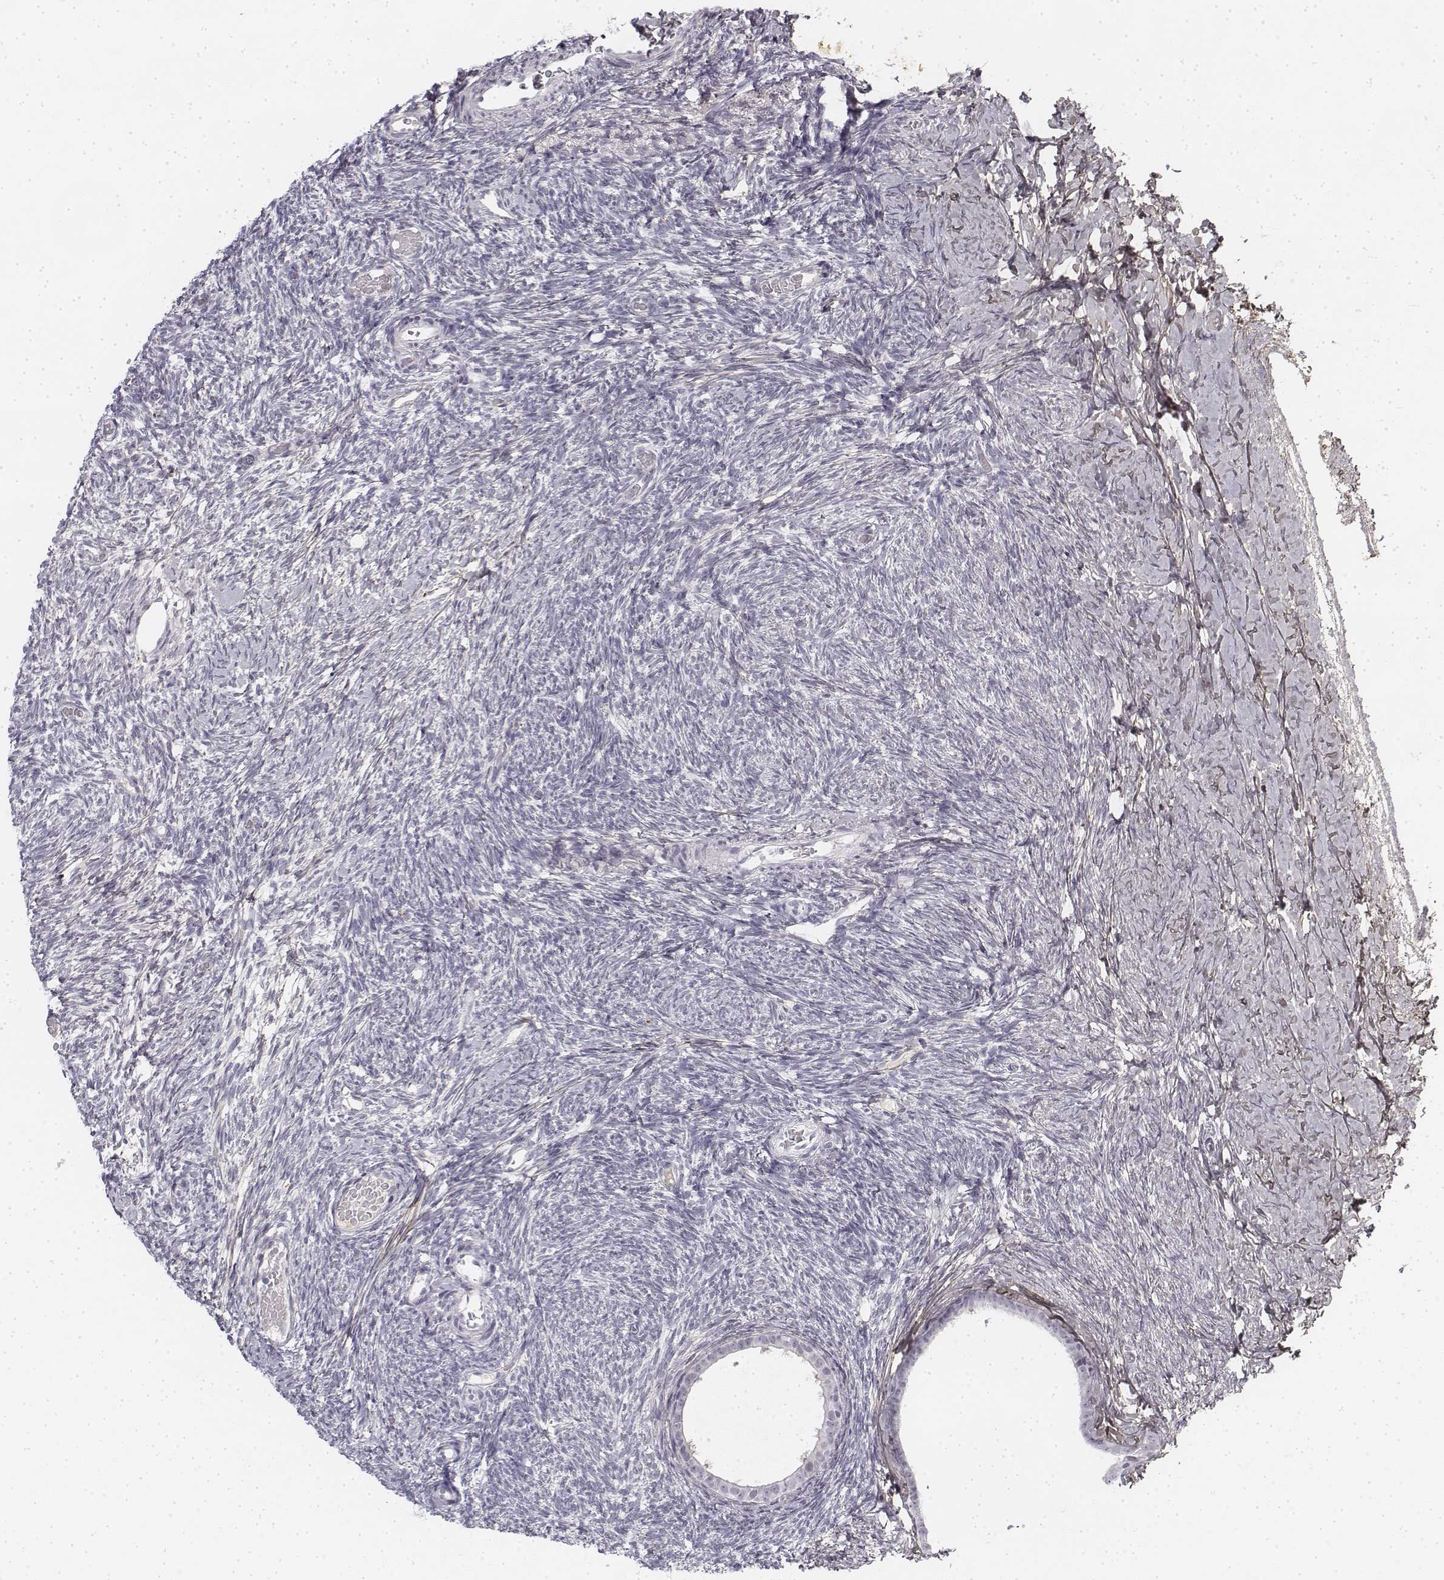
{"staining": {"intensity": "negative", "quantity": "none", "location": "none"}, "tissue": "ovary", "cell_type": "Follicle cells", "image_type": "normal", "snomed": [{"axis": "morphology", "description": "Normal tissue, NOS"}, {"axis": "topography", "description": "Ovary"}], "caption": "Immunohistochemistry (IHC) of unremarkable ovary exhibits no expression in follicle cells.", "gene": "KRT84", "patient": {"sex": "female", "age": 39}}